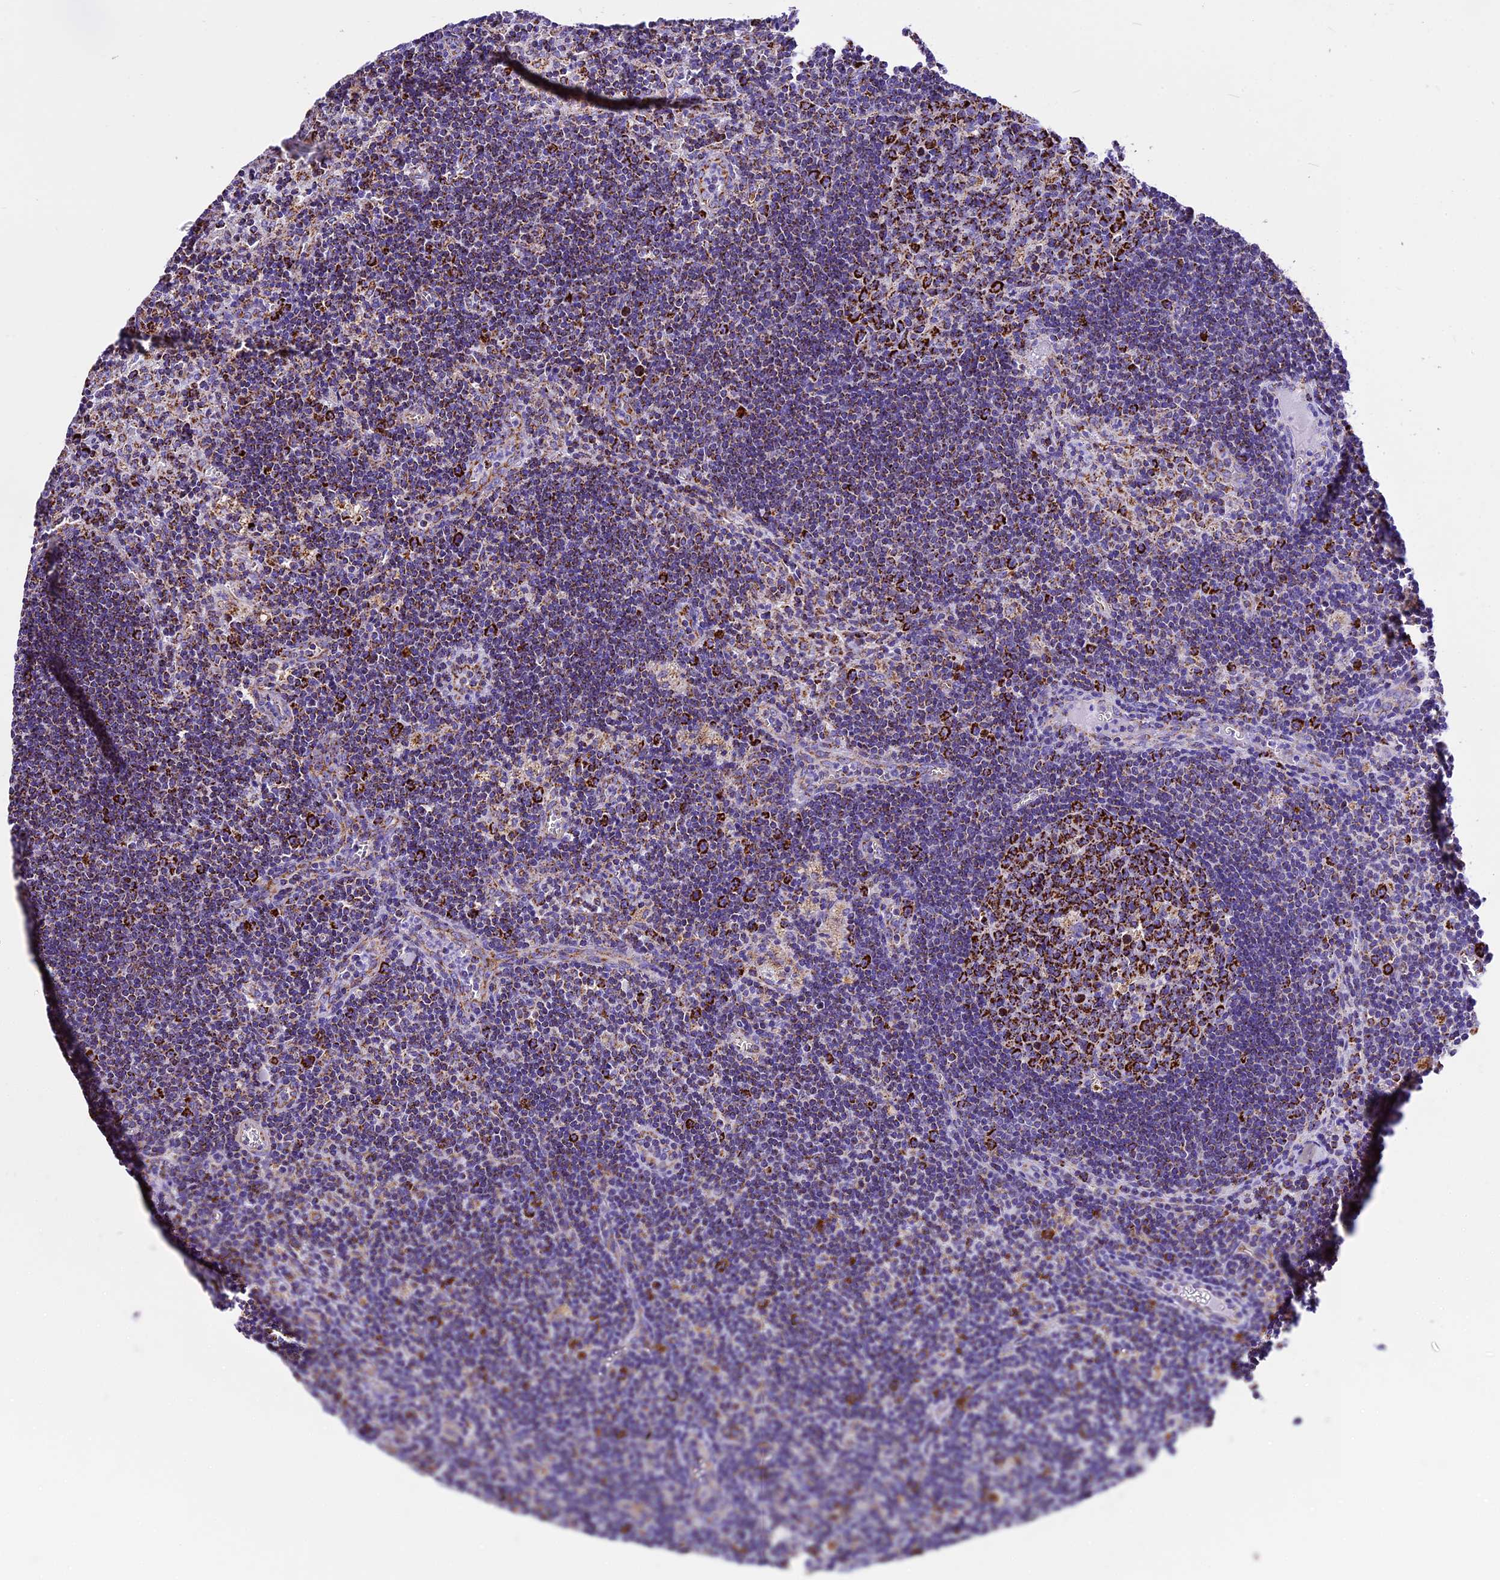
{"staining": {"intensity": "strong", "quantity": "25%-75%", "location": "cytoplasmic/membranous"}, "tissue": "lymph node", "cell_type": "Germinal center cells", "image_type": "normal", "snomed": [{"axis": "morphology", "description": "Normal tissue, NOS"}, {"axis": "topography", "description": "Lymph node"}], "caption": "An immunohistochemistry image of normal tissue is shown. Protein staining in brown shows strong cytoplasmic/membranous positivity in lymph node within germinal center cells. (DAB (3,3'-diaminobenzidine) = brown stain, brightfield microscopy at high magnification).", "gene": "DCAF5", "patient": {"sex": "male", "age": 58}}